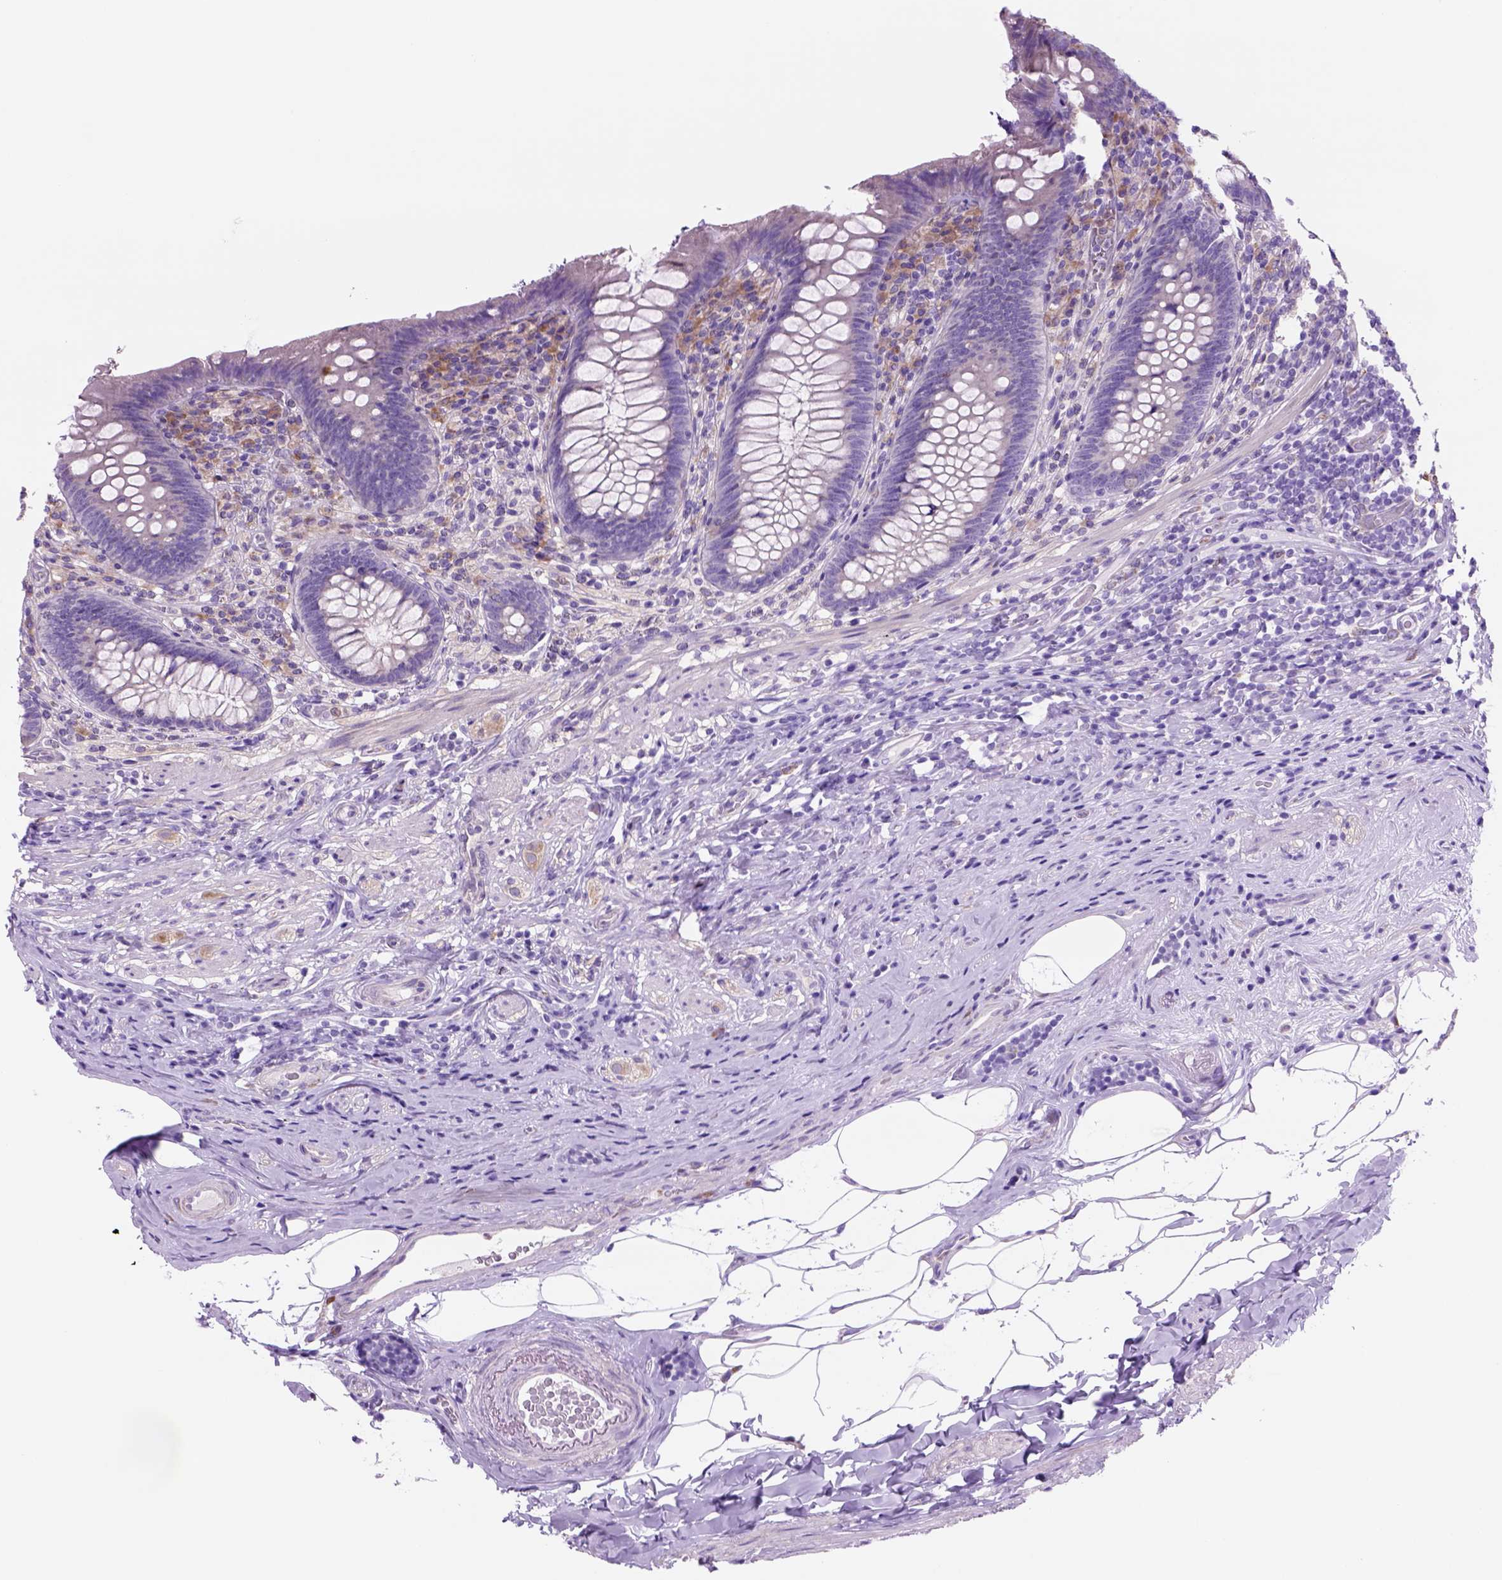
{"staining": {"intensity": "negative", "quantity": "none", "location": "none"}, "tissue": "appendix", "cell_type": "Glandular cells", "image_type": "normal", "snomed": [{"axis": "morphology", "description": "Normal tissue, NOS"}, {"axis": "topography", "description": "Appendix"}], "caption": "A histopathology image of appendix stained for a protein shows no brown staining in glandular cells.", "gene": "PIAS3", "patient": {"sex": "male", "age": 47}}